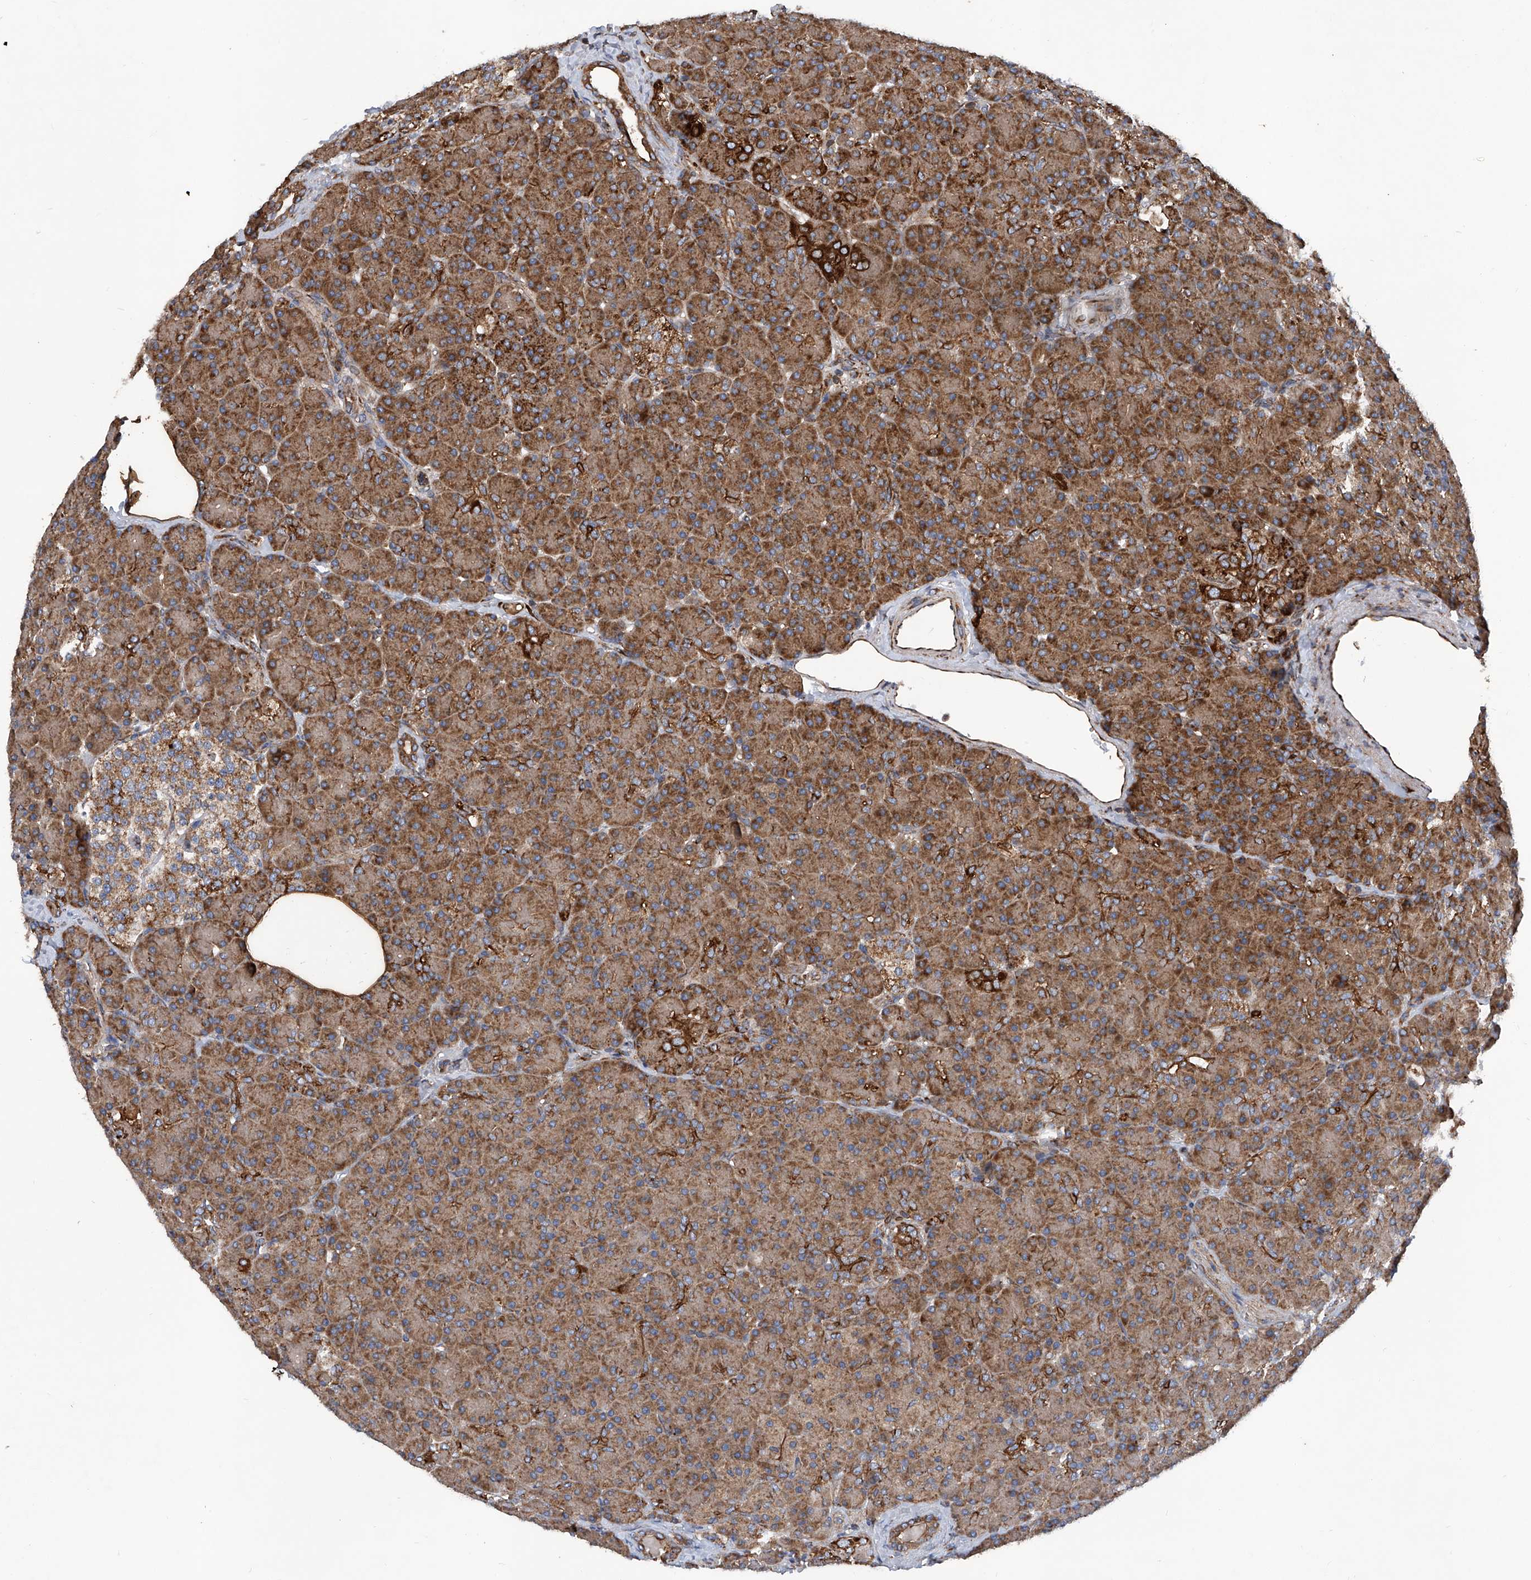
{"staining": {"intensity": "strong", "quantity": ">75%", "location": "cytoplasmic/membranous"}, "tissue": "pancreas", "cell_type": "Exocrine glandular cells", "image_type": "normal", "snomed": [{"axis": "morphology", "description": "Normal tissue, NOS"}, {"axis": "topography", "description": "Pancreas"}], "caption": "Exocrine glandular cells demonstrate high levels of strong cytoplasmic/membranous positivity in about >75% of cells in normal human pancreas. The staining was performed using DAB to visualize the protein expression in brown, while the nuclei were stained in blue with hematoxylin (Magnification: 20x).", "gene": "ASCC3", "patient": {"sex": "female", "age": 43}}